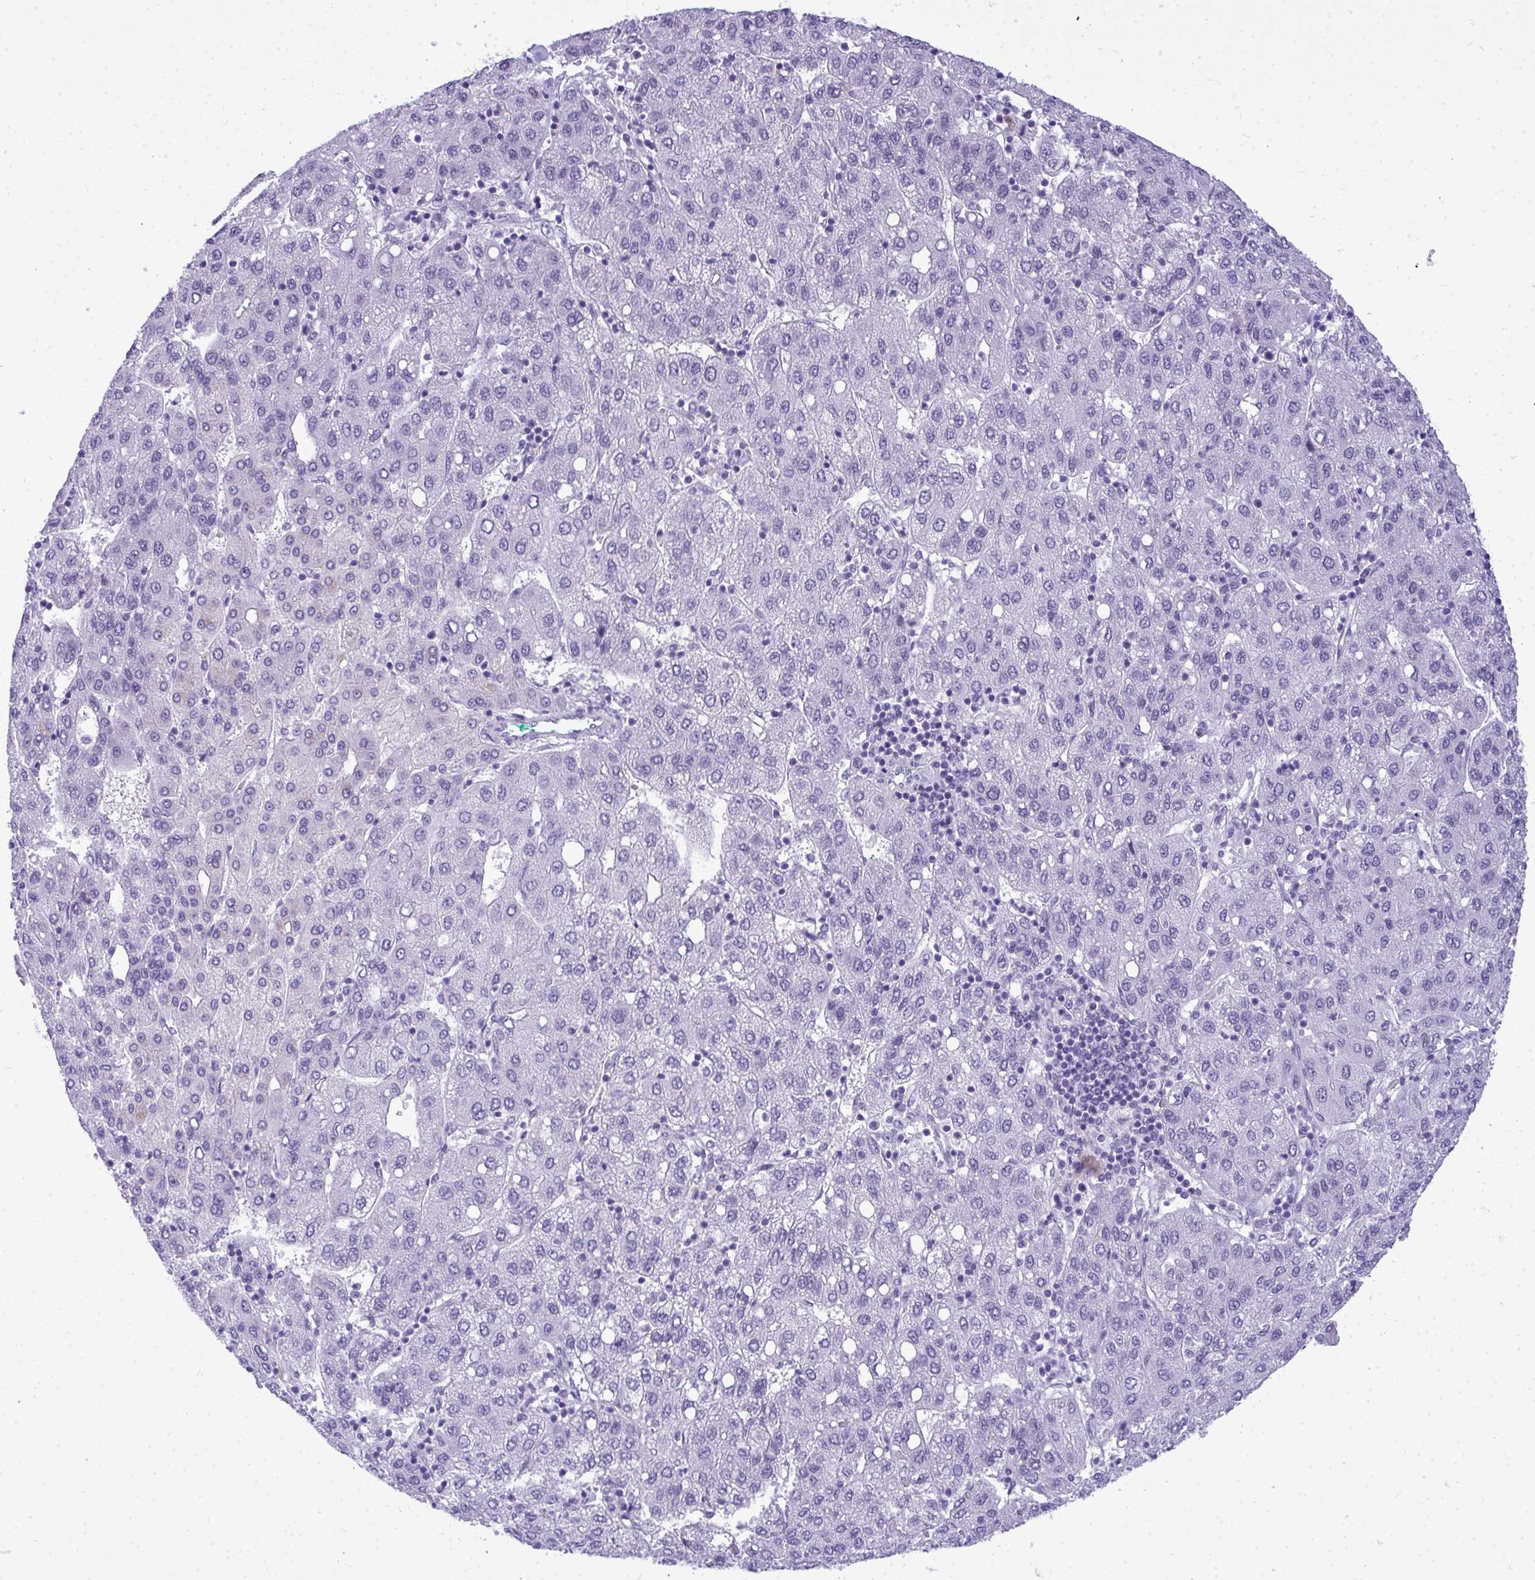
{"staining": {"intensity": "negative", "quantity": "none", "location": "none"}, "tissue": "liver cancer", "cell_type": "Tumor cells", "image_type": "cancer", "snomed": [{"axis": "morphology", "description": "Carcinoma, Hepatocellular, NOS"}, {"axis": "topography", "description": "Liver"}], "caption": "The micrograph shows no staining of tumor cells in liver cancer. Nuclei are stained in blue.", "gene": "TEAD4", "patient": {"sex": "male", "age": 65}}